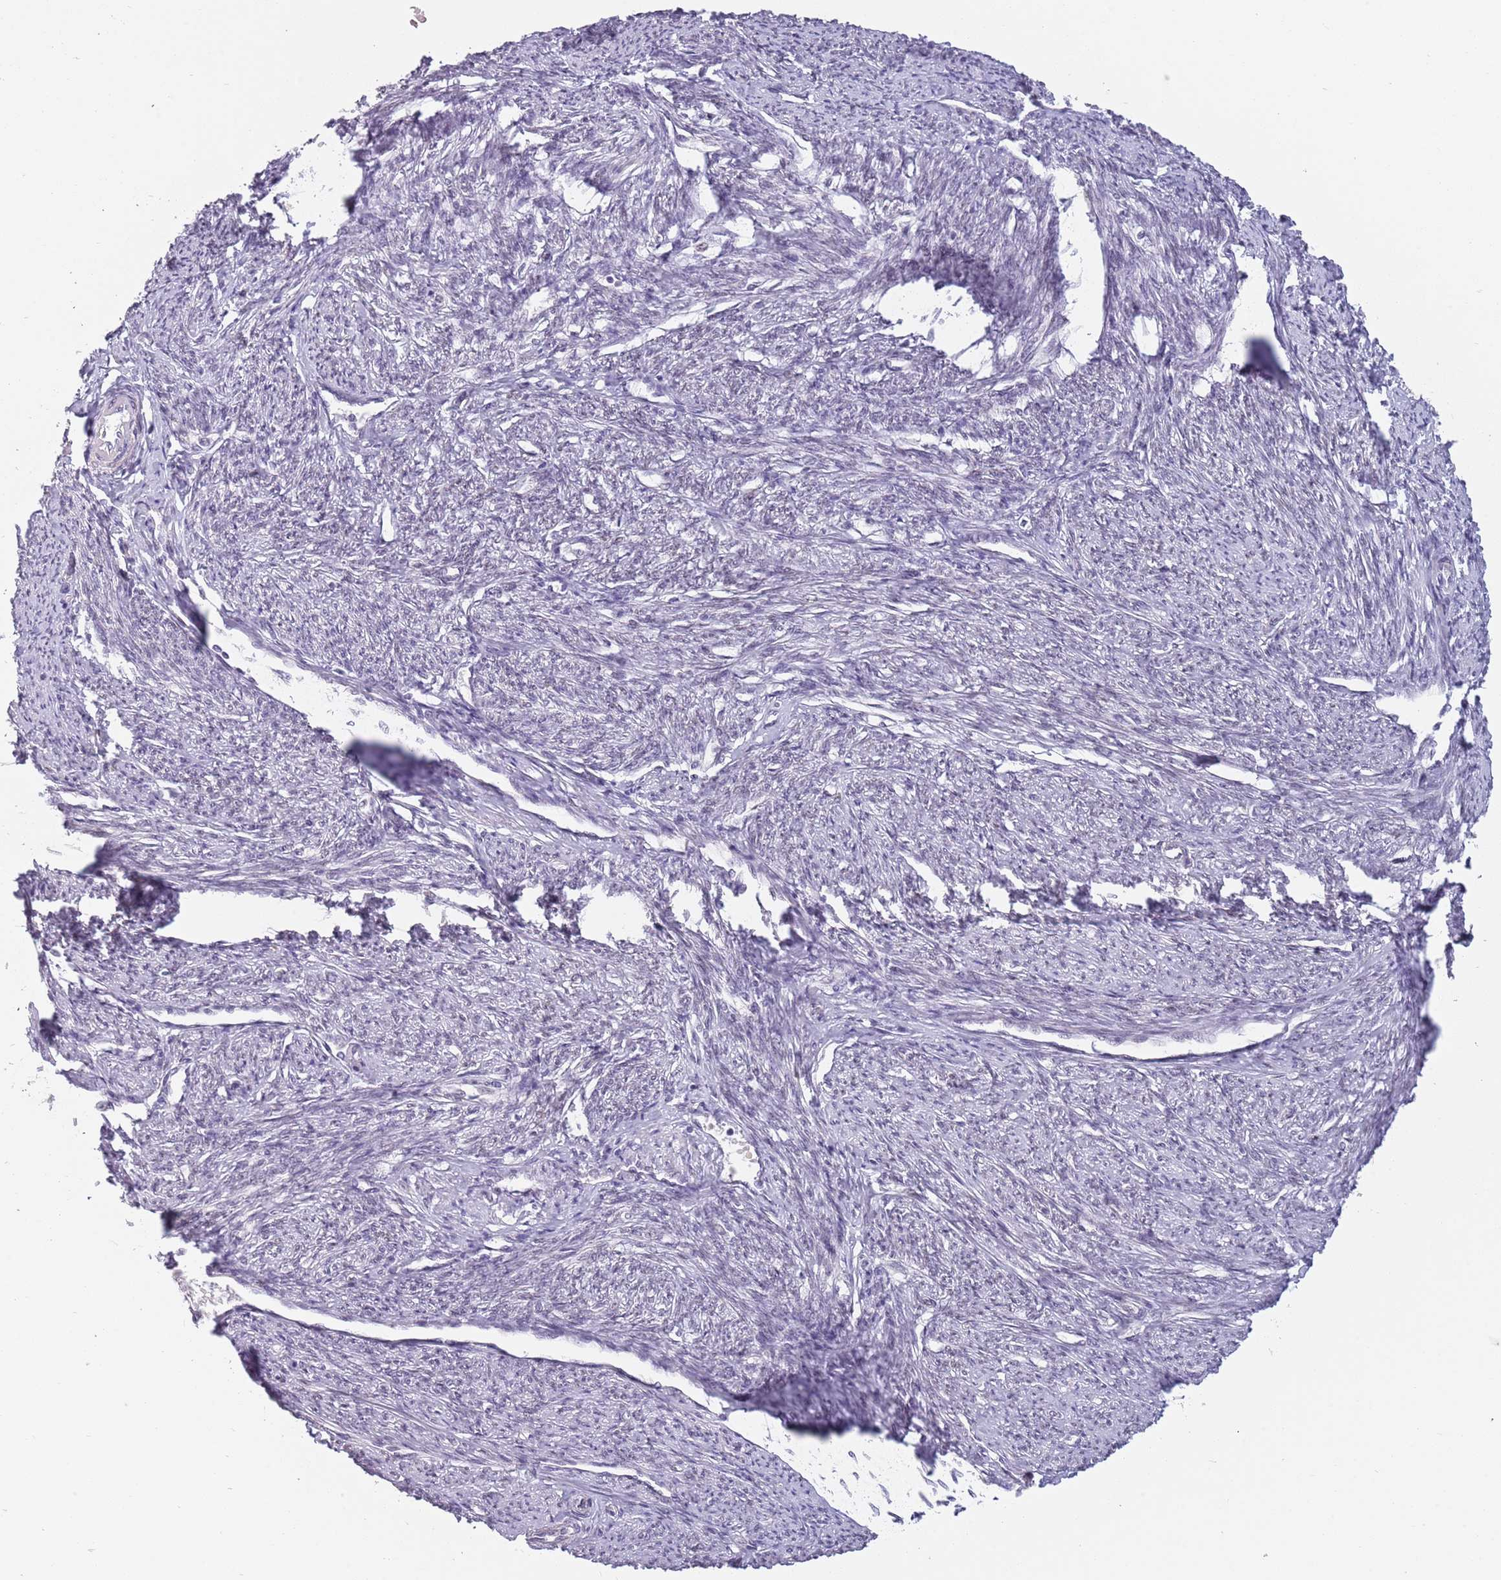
{"staining": {"intensity": "moderate", "quantity": "25%-75%", "location": "nuclear"}, "tissue": "smooth muscle", "cell_type": "Smooth muscle cells", "image_type": "normal", "snomed": [{"axis": "morphology", "description": "Normal tissue, NOS"}, {"axis": "topography", "description": "Smooth muscle"}, {"axis": "topography", "description": "Uterus"}], "caption": "This histopathology image shows benign smooth muscle stained with IHC to label a protein in brown. The nuclear of smooth muscle cells show moderate positivity for the protein. Nuclei are counter-stained blue.", "gene": "ZNF574", "patient": {"sex": "female", "age": 59}}